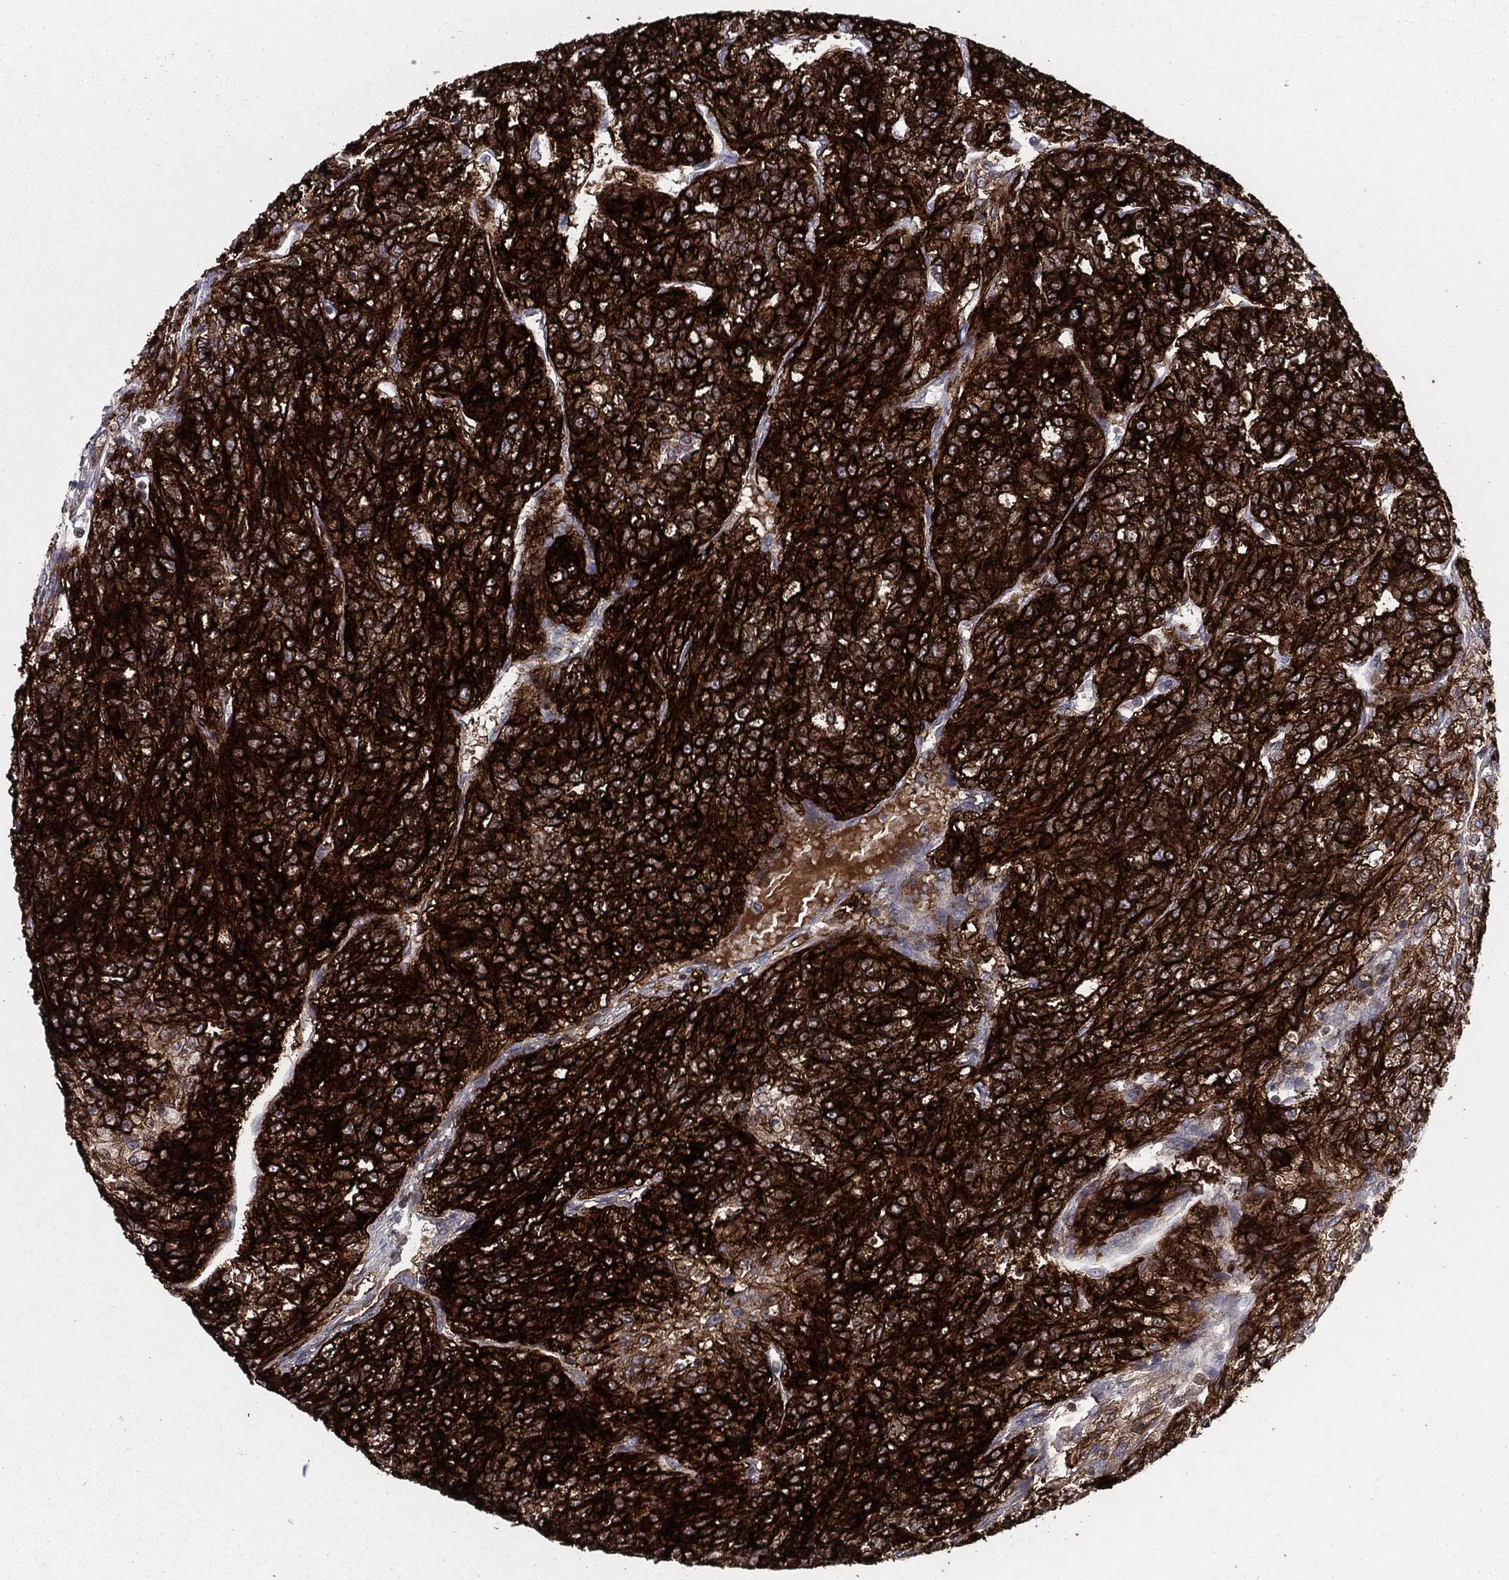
{"staining": {"intensity": "strong", "quantity": ">75%", "location": "cytoplasmic/membranous"}, "tissue": "renal cancer", "cell_type": "Tumor cells", "image_type": "cancer", "snomed": [{"axis": "morphology", "description": "Adenocarcinoma, NOS"}, {"axis": "topography", "description": "Kidney"}], "caption": "Immunohistochemical staining of human adenocarcinoma (renal) reveals high levels of strong cytoplasmic/membranous protein positivity in approximately >75% of tumor cells.", "gene": "ACE2", "patient": {"sex": "female", "age": 63}}